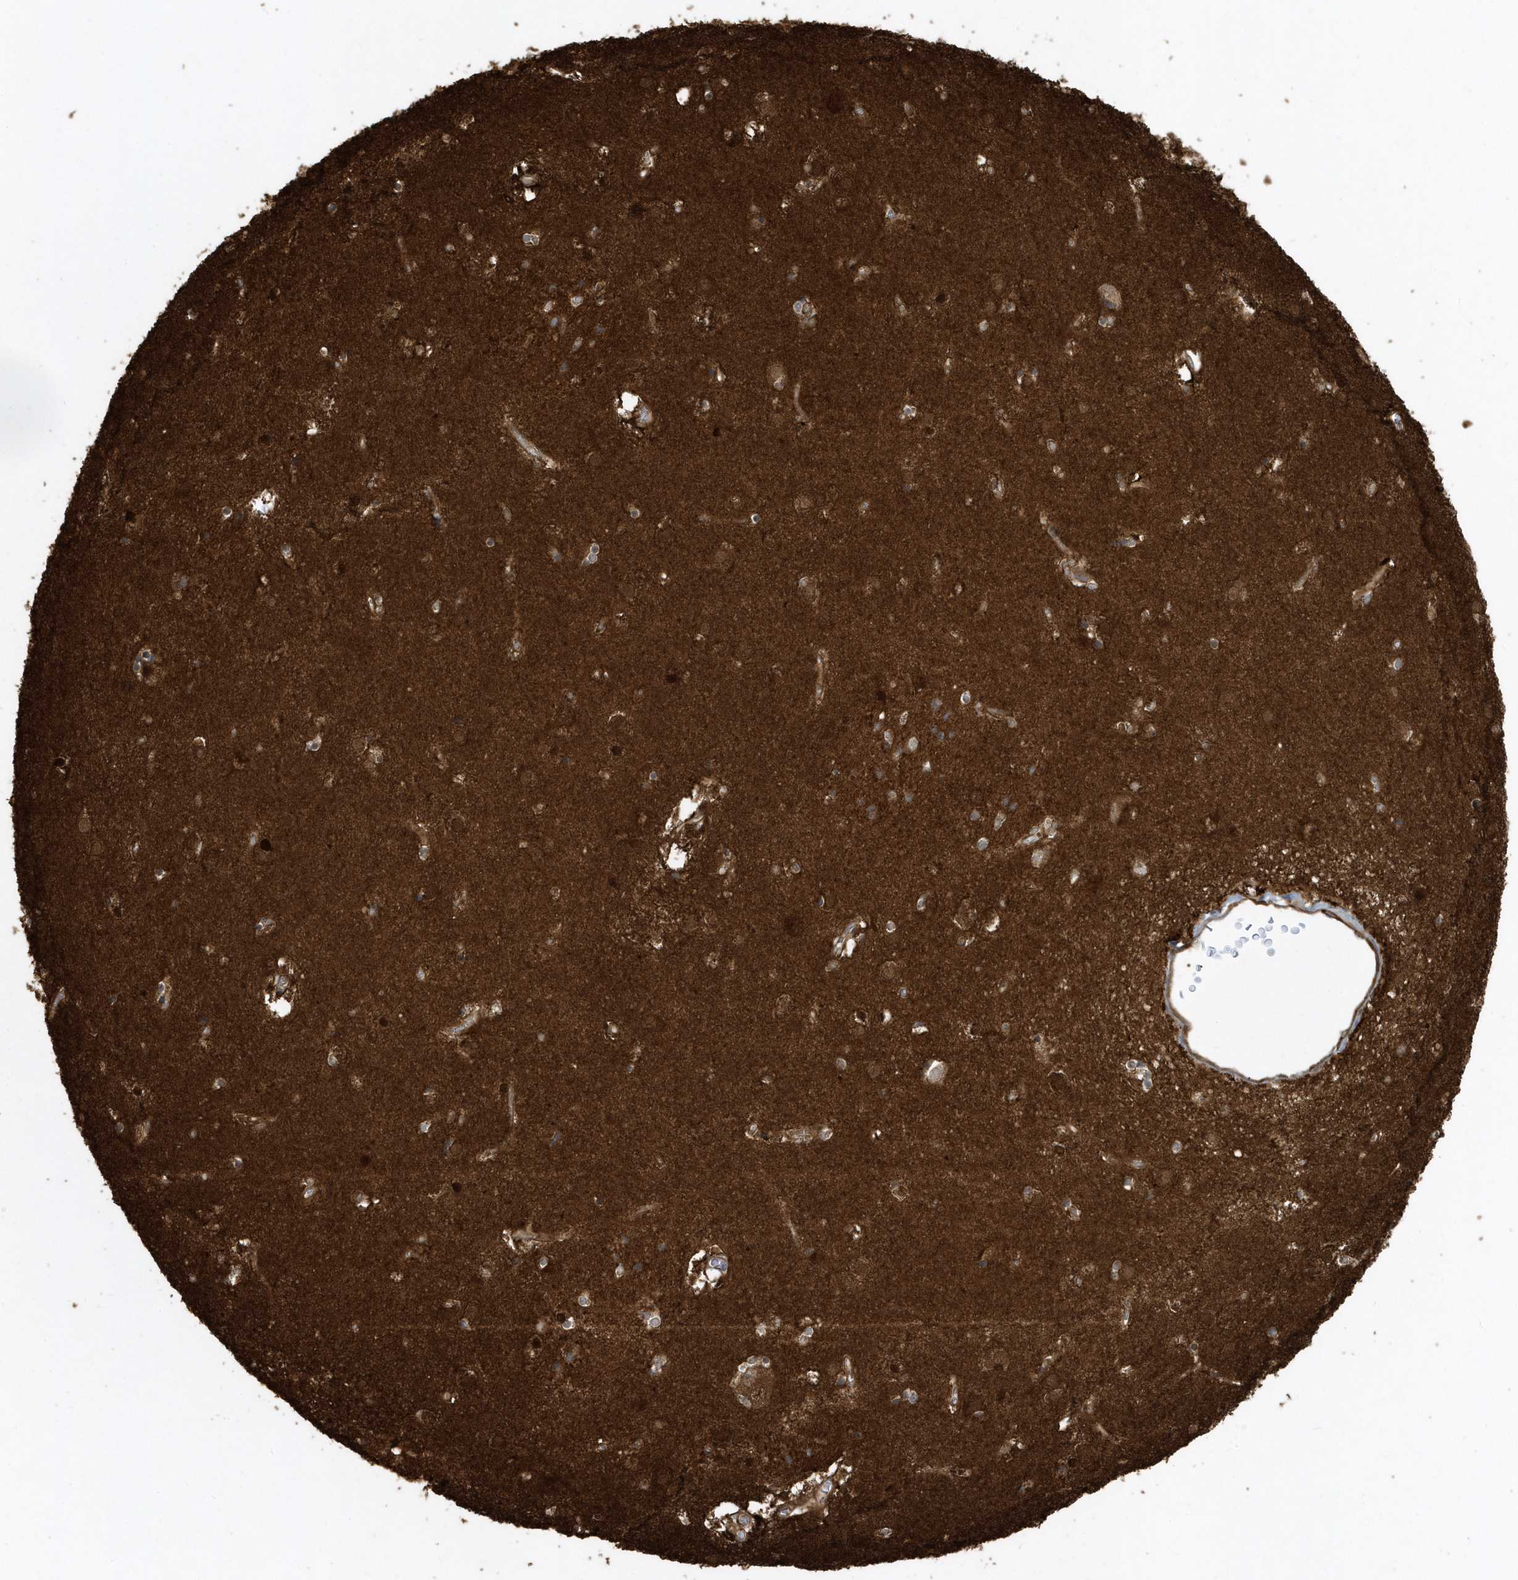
{"staining": {"intensity": "strong", "quantity": "25%-75%", "location": "cytoplasmic/membranous,nuclear"}, "tissue": "caudate", "cell_type": "Glial cells", "image_type": "normal", "snomed": [{"axis": "morphology", "description": "Normal tissue, NOS"}, {"axis": "topography", "description": "Lateral ventricle wall"}], "caption": "A micrograph of caudate stained for a protein exhibits strong cytoplasmic/membranous,nuclear brown staining in glial cells. The staining is performed using DAB brown chromogen to label protein expression. The nuclei are counter-stained blue using hematoxylin.", "gene": "CLCN6", "patient": {"sex": "male", "age": 70}}